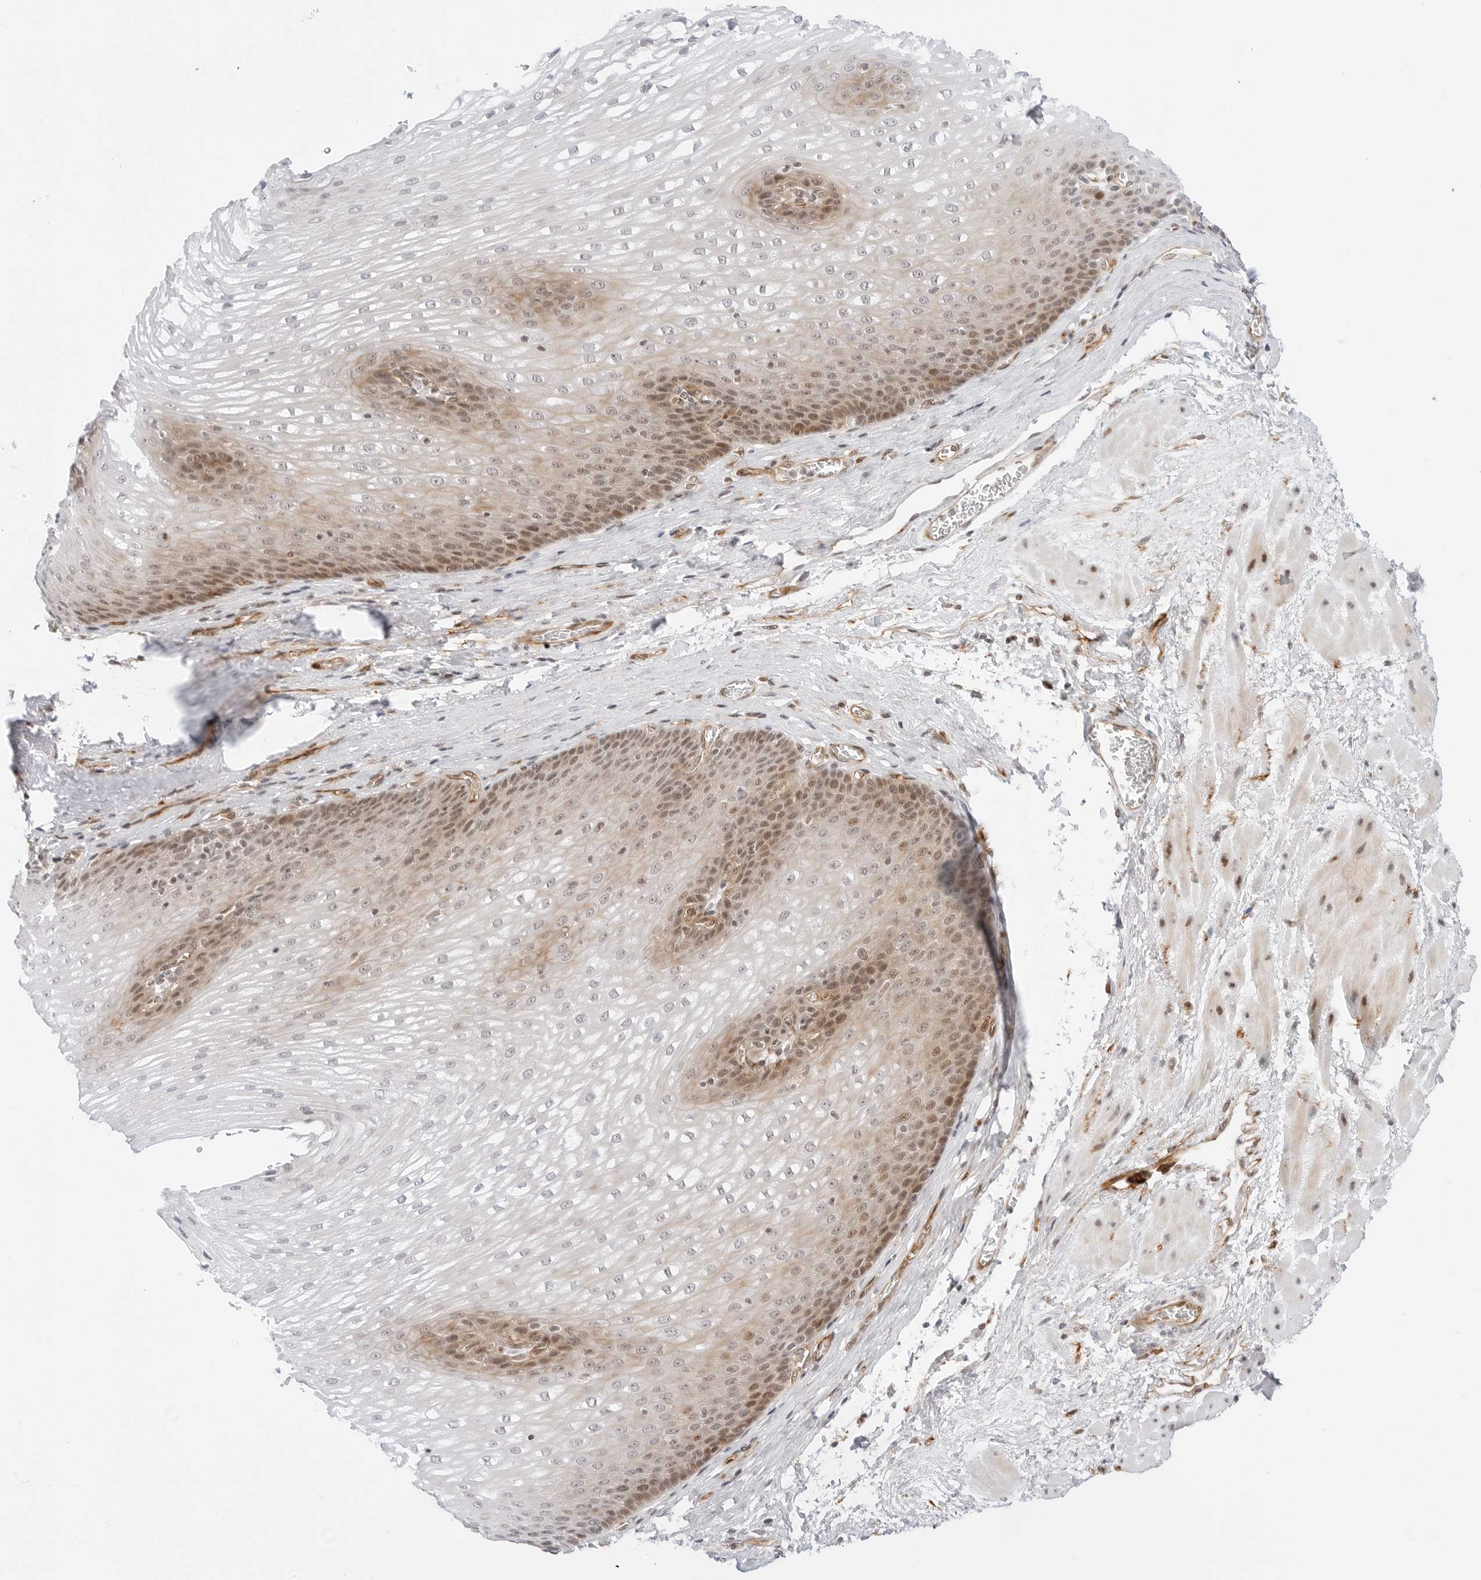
{"staining": {"intensity": "moderate", "quantity": "25%-75%", "location": "cytoplasmic/membranous,nuclear"}, "tissue": "esophagus", "cell_type": "Squamous epithelial cells", "image_type": "normal", "snomed": [{"axis": "morphology", "description": "Normal tissue, NOS"}, {"axis": "topography", "description": "Esophagus"}], "caption": "Protein expression analysis of normal esophagus demonstrates moderate cytoplasmic/membranous,nuclear staining in approximately 25%-75% of squamous epithelial cells.", "gene": "ZNF613", "patient": {"sex": "male", "age": 48}}